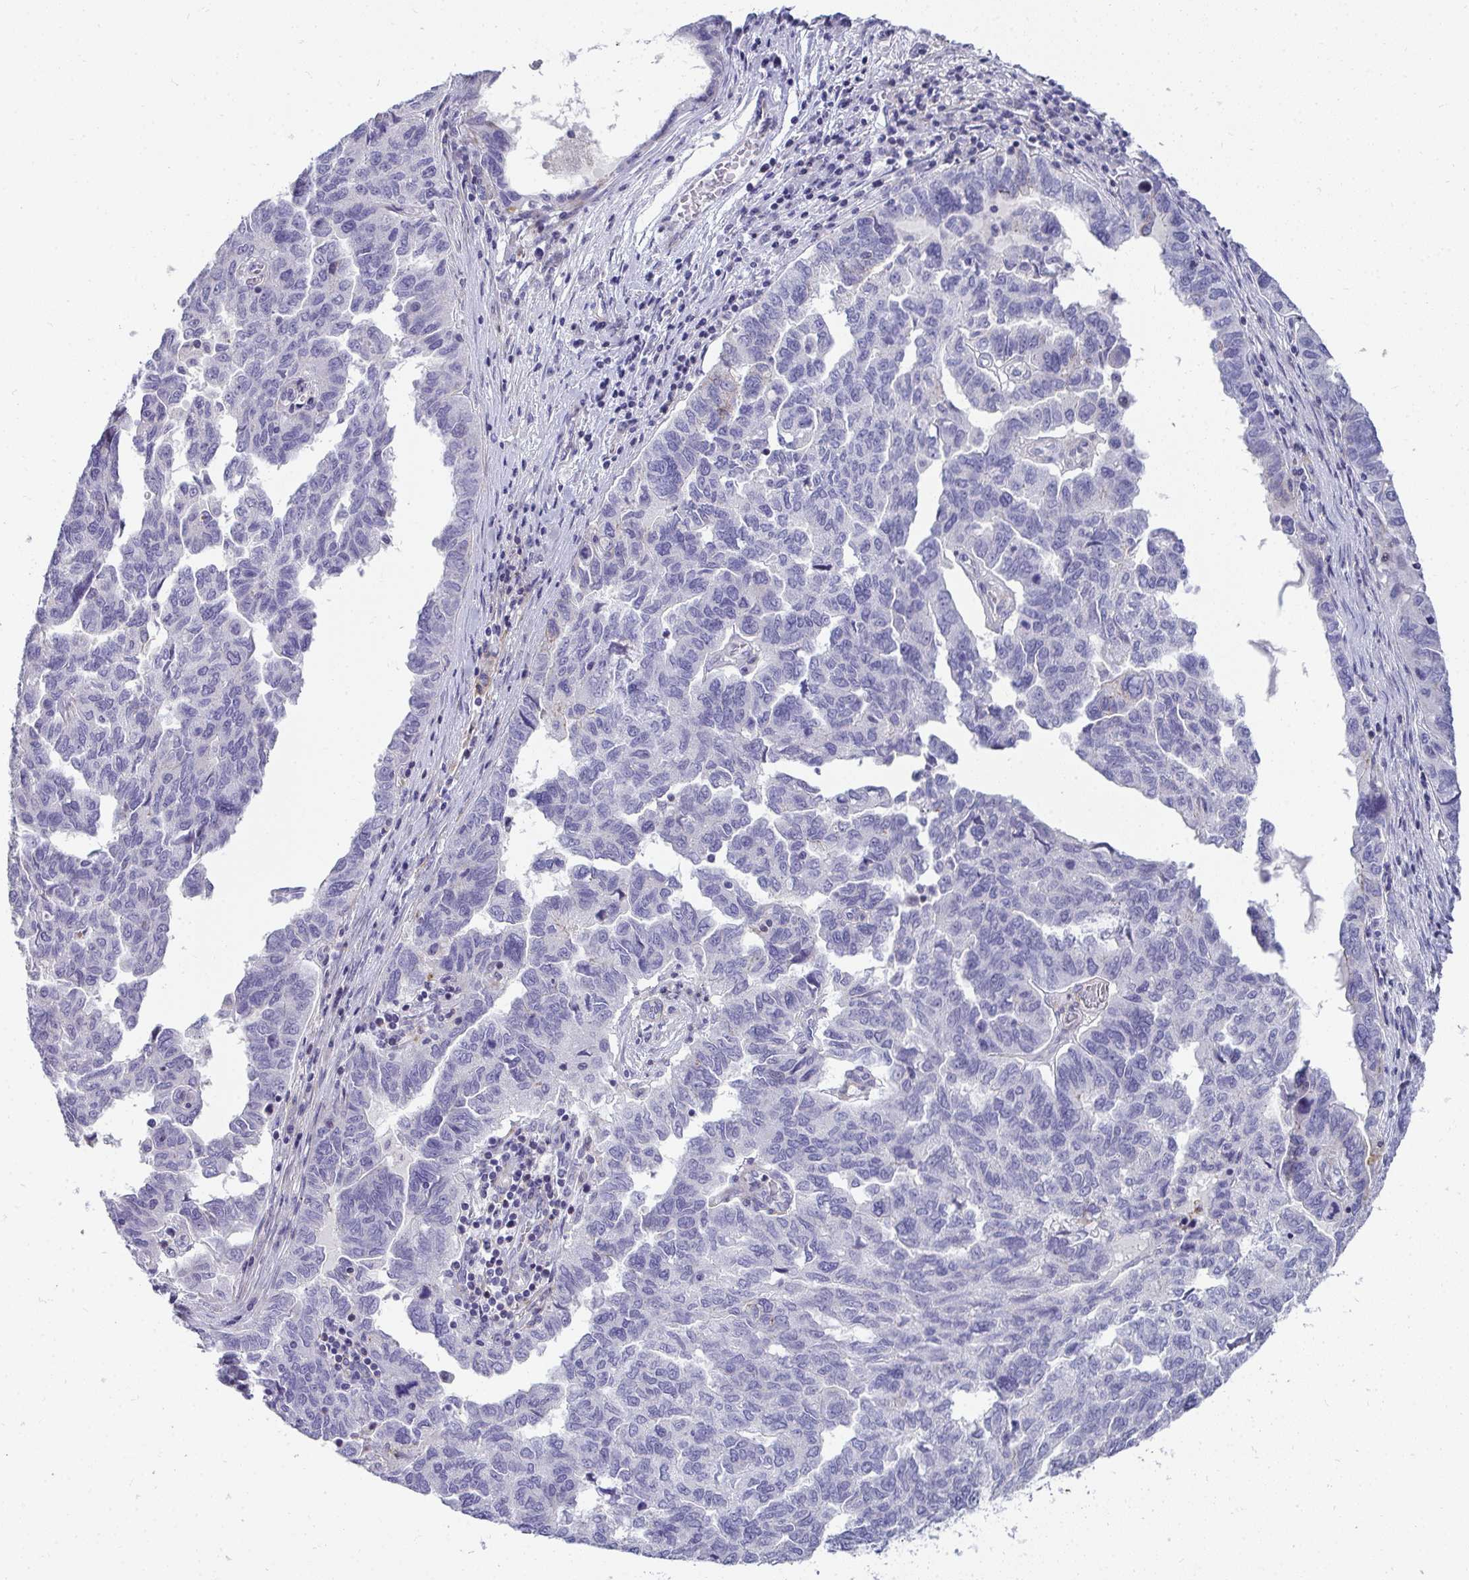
{"staining": {"intensity": "negative", "quantity": "none", "location": "none"}, "tissue": "ovarian cancer", "cell_type": "Tumor cells", "image_type": "cancer", "snomed": [{"axis": "morphology", "description": "Cystadenocarcinoma, serous, NOS"}, {"axis": "topography", "description": "Ovary"}], "caption": "The image reveals no staining of tumor cells in ovarian cancer.", "gene": "AK5", "patient": {"sex": "female", "age": 64}}